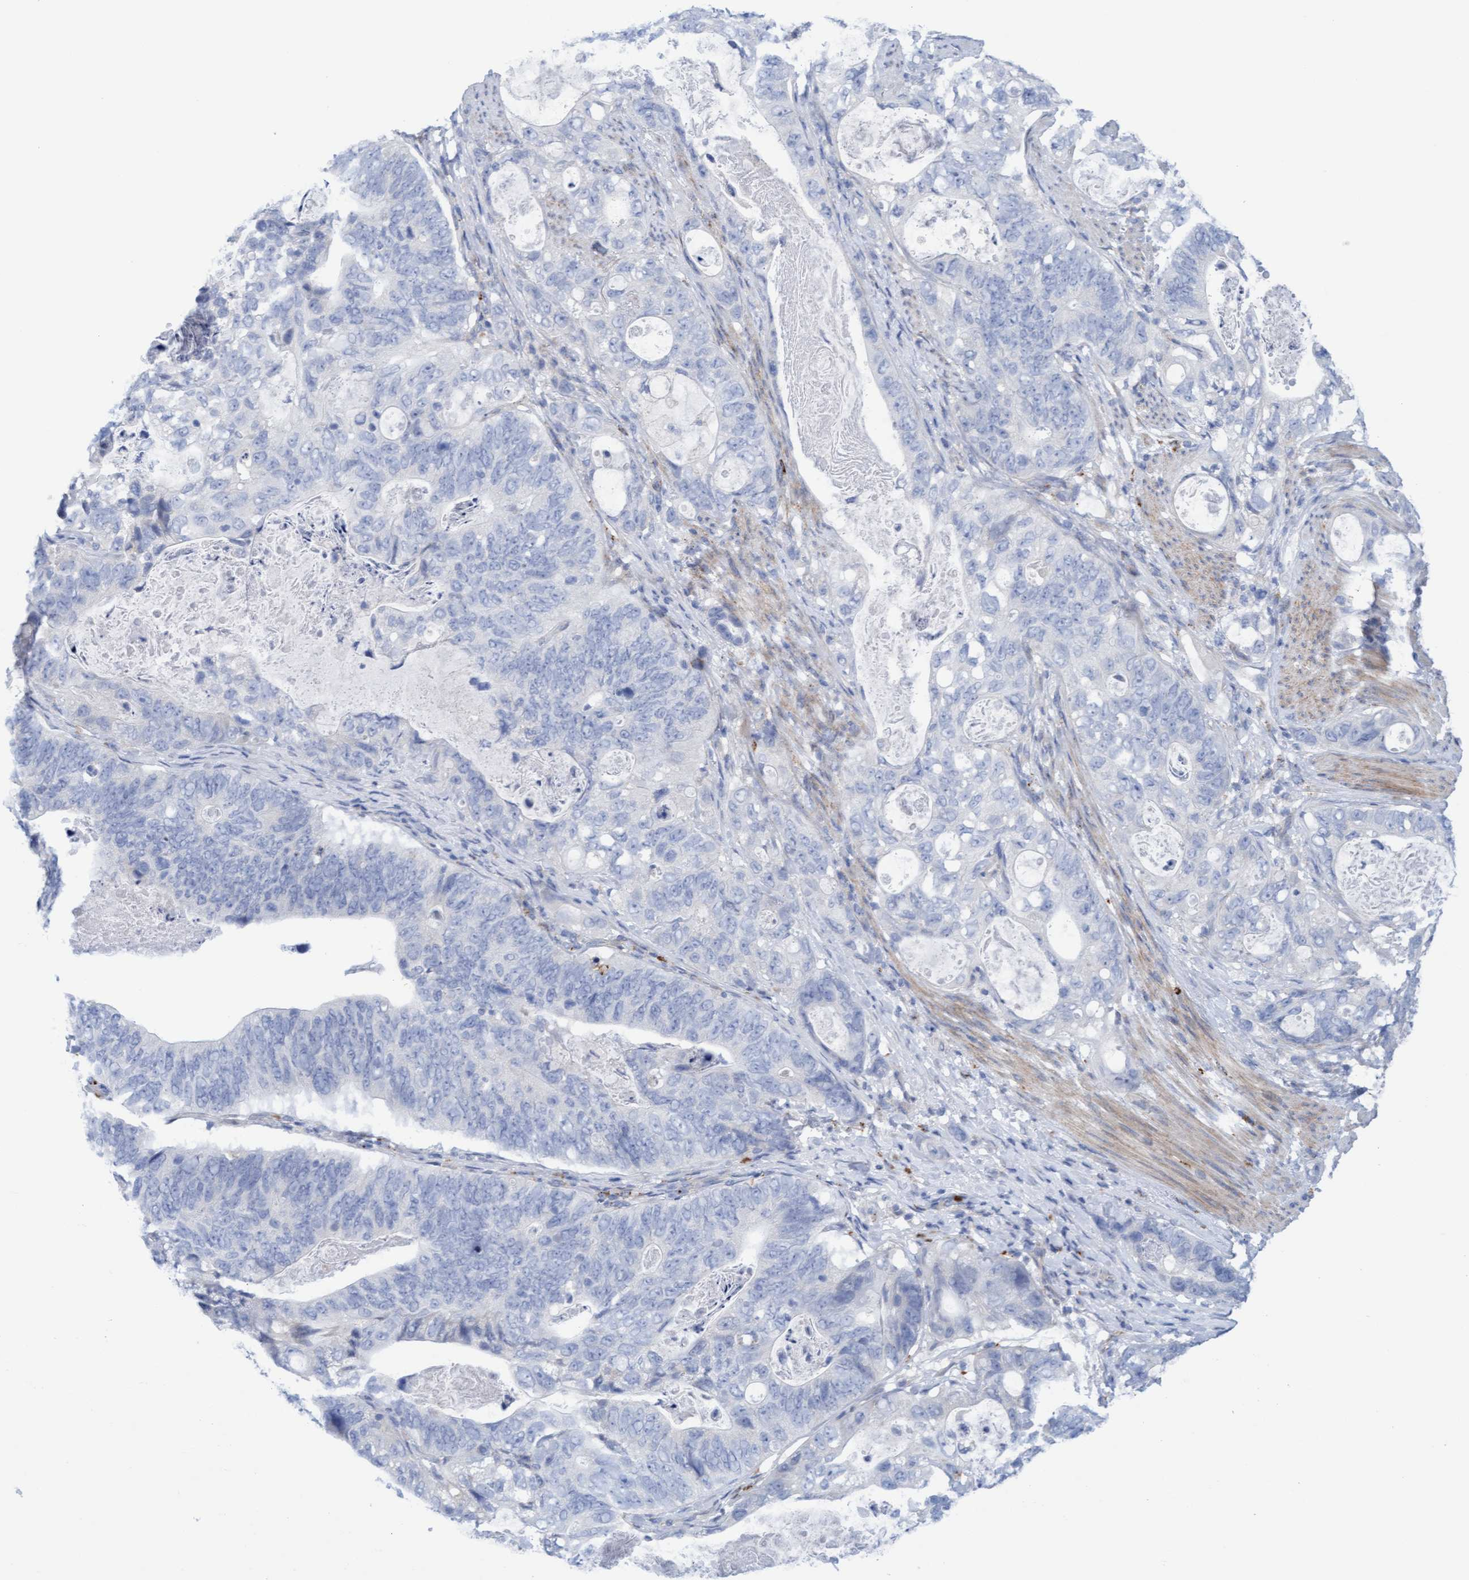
{"staining": {"intensity": "negative", "quantity": "none", "location": "none"}, "tissue": "stomach cancer", "cell_type": "Tumor cells", "image_type": "cancer", "snomed": [{"axis": "morphology", "description": "Normal tissue, NOS"}, {"axis": "morphology", "description": "Adenocarcinoma, NOS"}, {"axis": "topography", "description": "Stomach"}], "caption": "Tumor cells are negative for brown protein staining in adenocarcinoma (stomach).", "gene": "CDK5RAP3", "patient": {"sex": "female", "age": 89}}